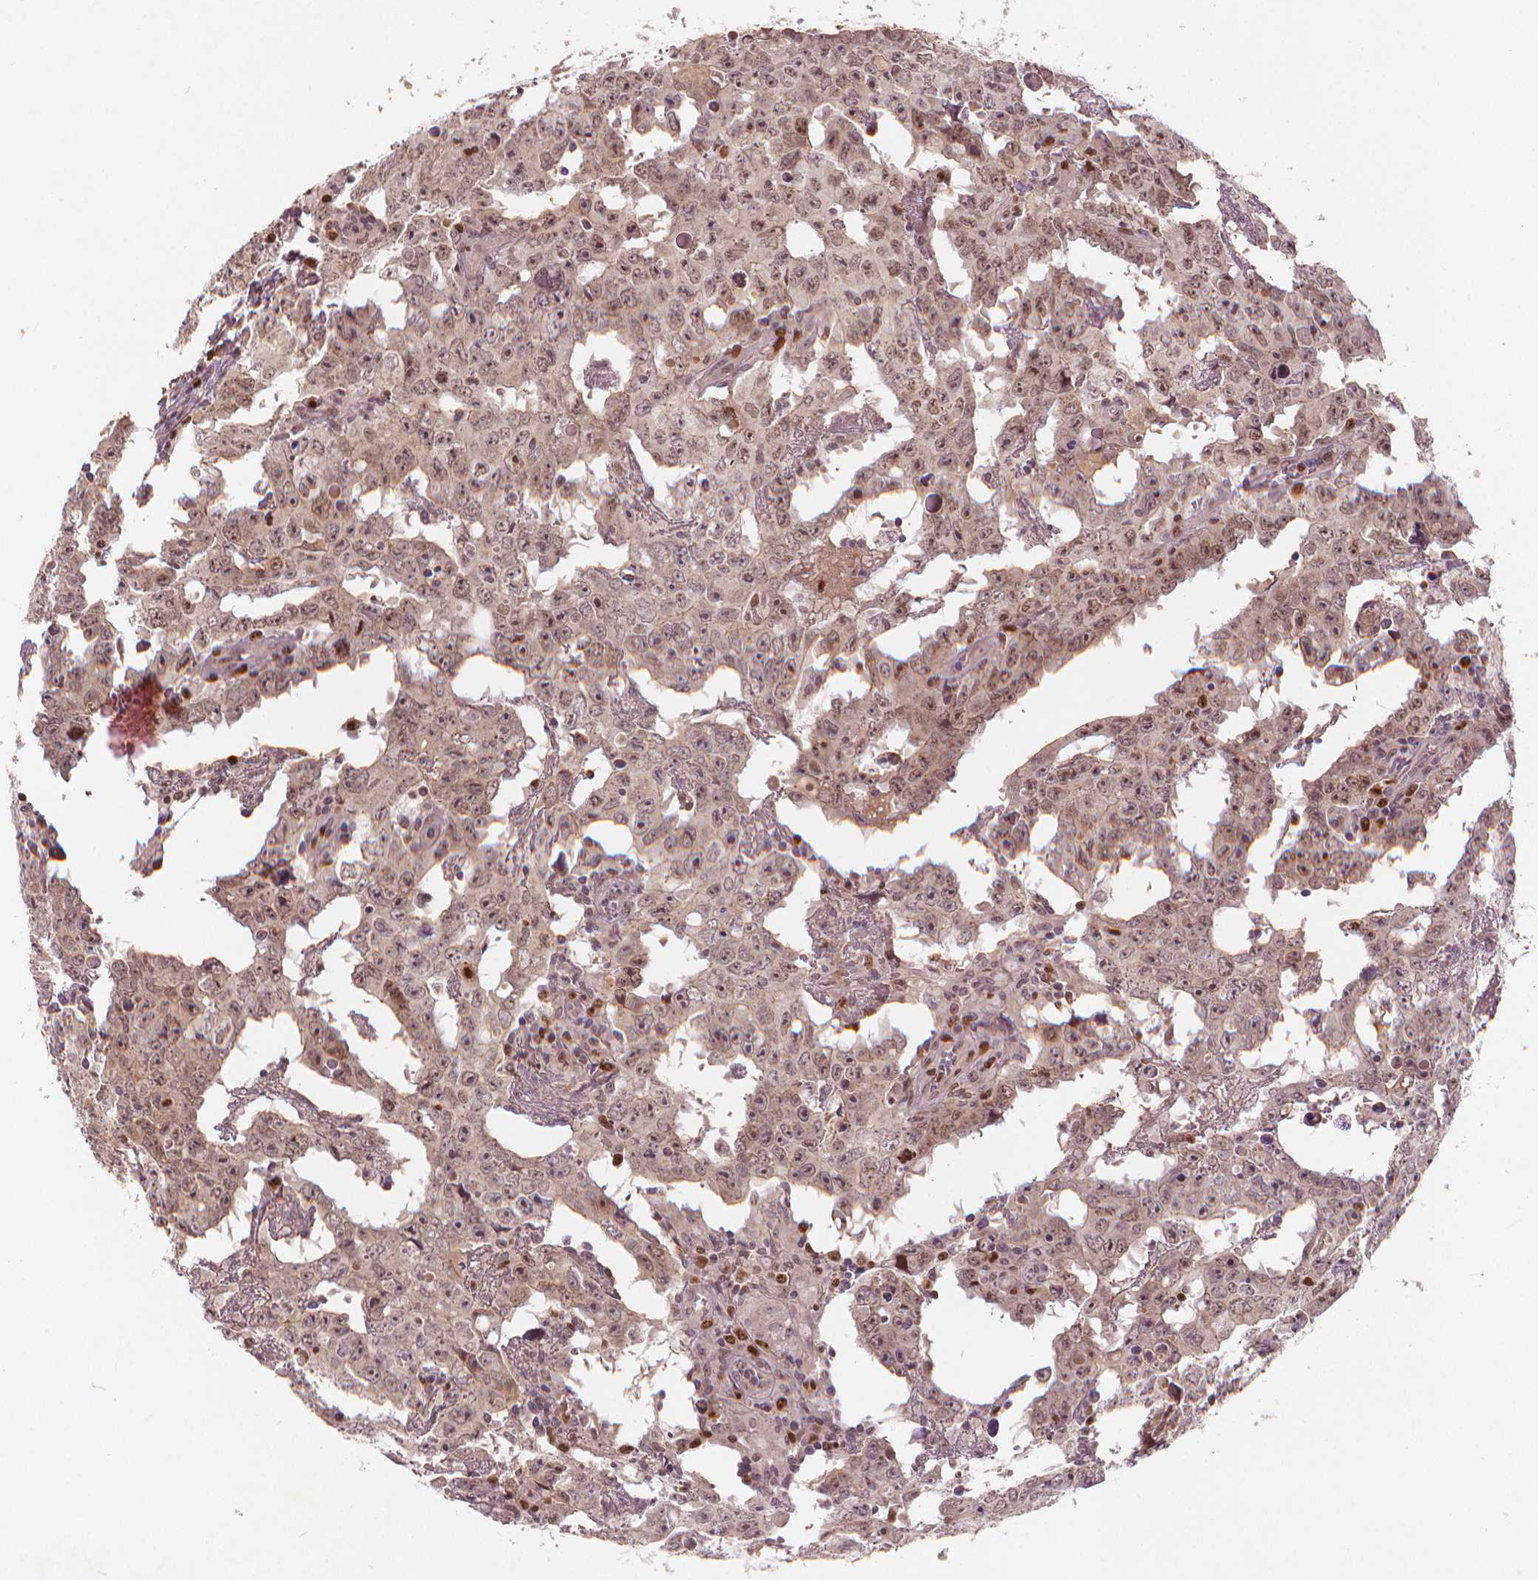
{"staining": {"intensity": "moderate", "quantity": "25%-75%", "location": "nuclear"}, "tissue": "testis cancer", "cell_type": "Tumor cells", "image_type": "cancer", "snomed": [{"axis": "morphology", "description": "Carcinoma, Embryonal, NOS"}, {"axis": "topography", "description": "Testis"}], "caption": "Tumor cells reveal medium levels of moderate nuclear positivity in approximately 25%-75% of cells in human testis embryonal carcinoma. The protein is shown in brown color, while the nuclei are stained blue.", "gene": "NSD2", "patient": {"sex": "male", "age": 22}}